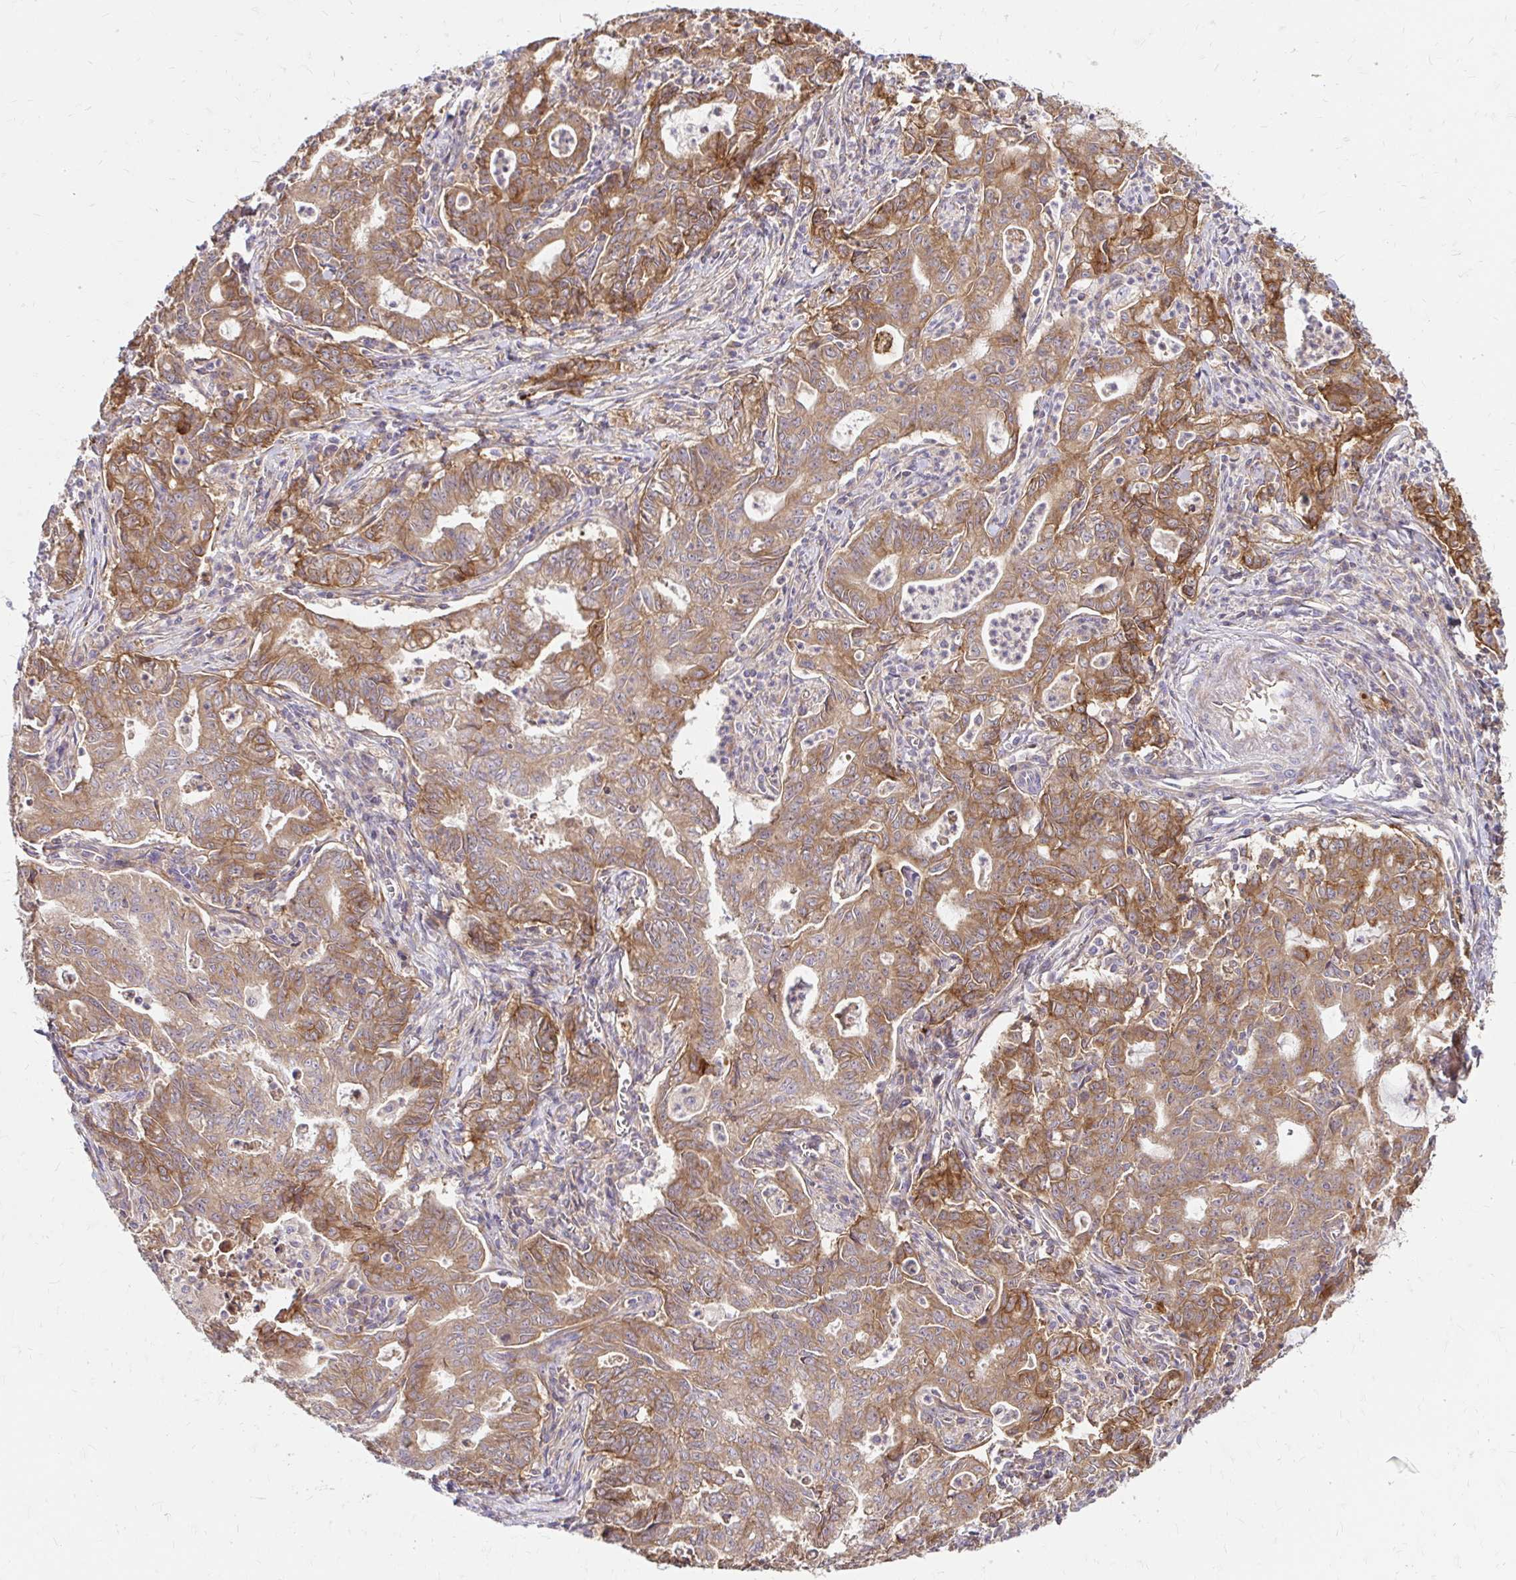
{"staining": {"intensity": "moderate", "quantity": ">75%", "location": "cytoplasmic/membranous"}, "tissue": "stomach cancer", "cell_type": "Tumor cells", "image_type": "cancer", "snomed": [{"axis": "morphology", "description": "Adenocarcinoma, NOS"}, {"axis": "topography", "description": "Stomach, upper"}], "caption": "Immunohistochemistry (IHC) staining of adenocarcinoma (stomach), which demonstrates medium levels of moderate cytoplasmic/membranous expression in approximately >75% of tumor cells indicating moderate cytoplasmic/membranous protein expression. The staining was performed using DAB (3,3'-diaminobenzidine) (brown) for protein detection and nuclei were counterstained in hematoxylin (blue).", "gene": "ITGA2", "patient": {"sex": "female", "age": 79}}